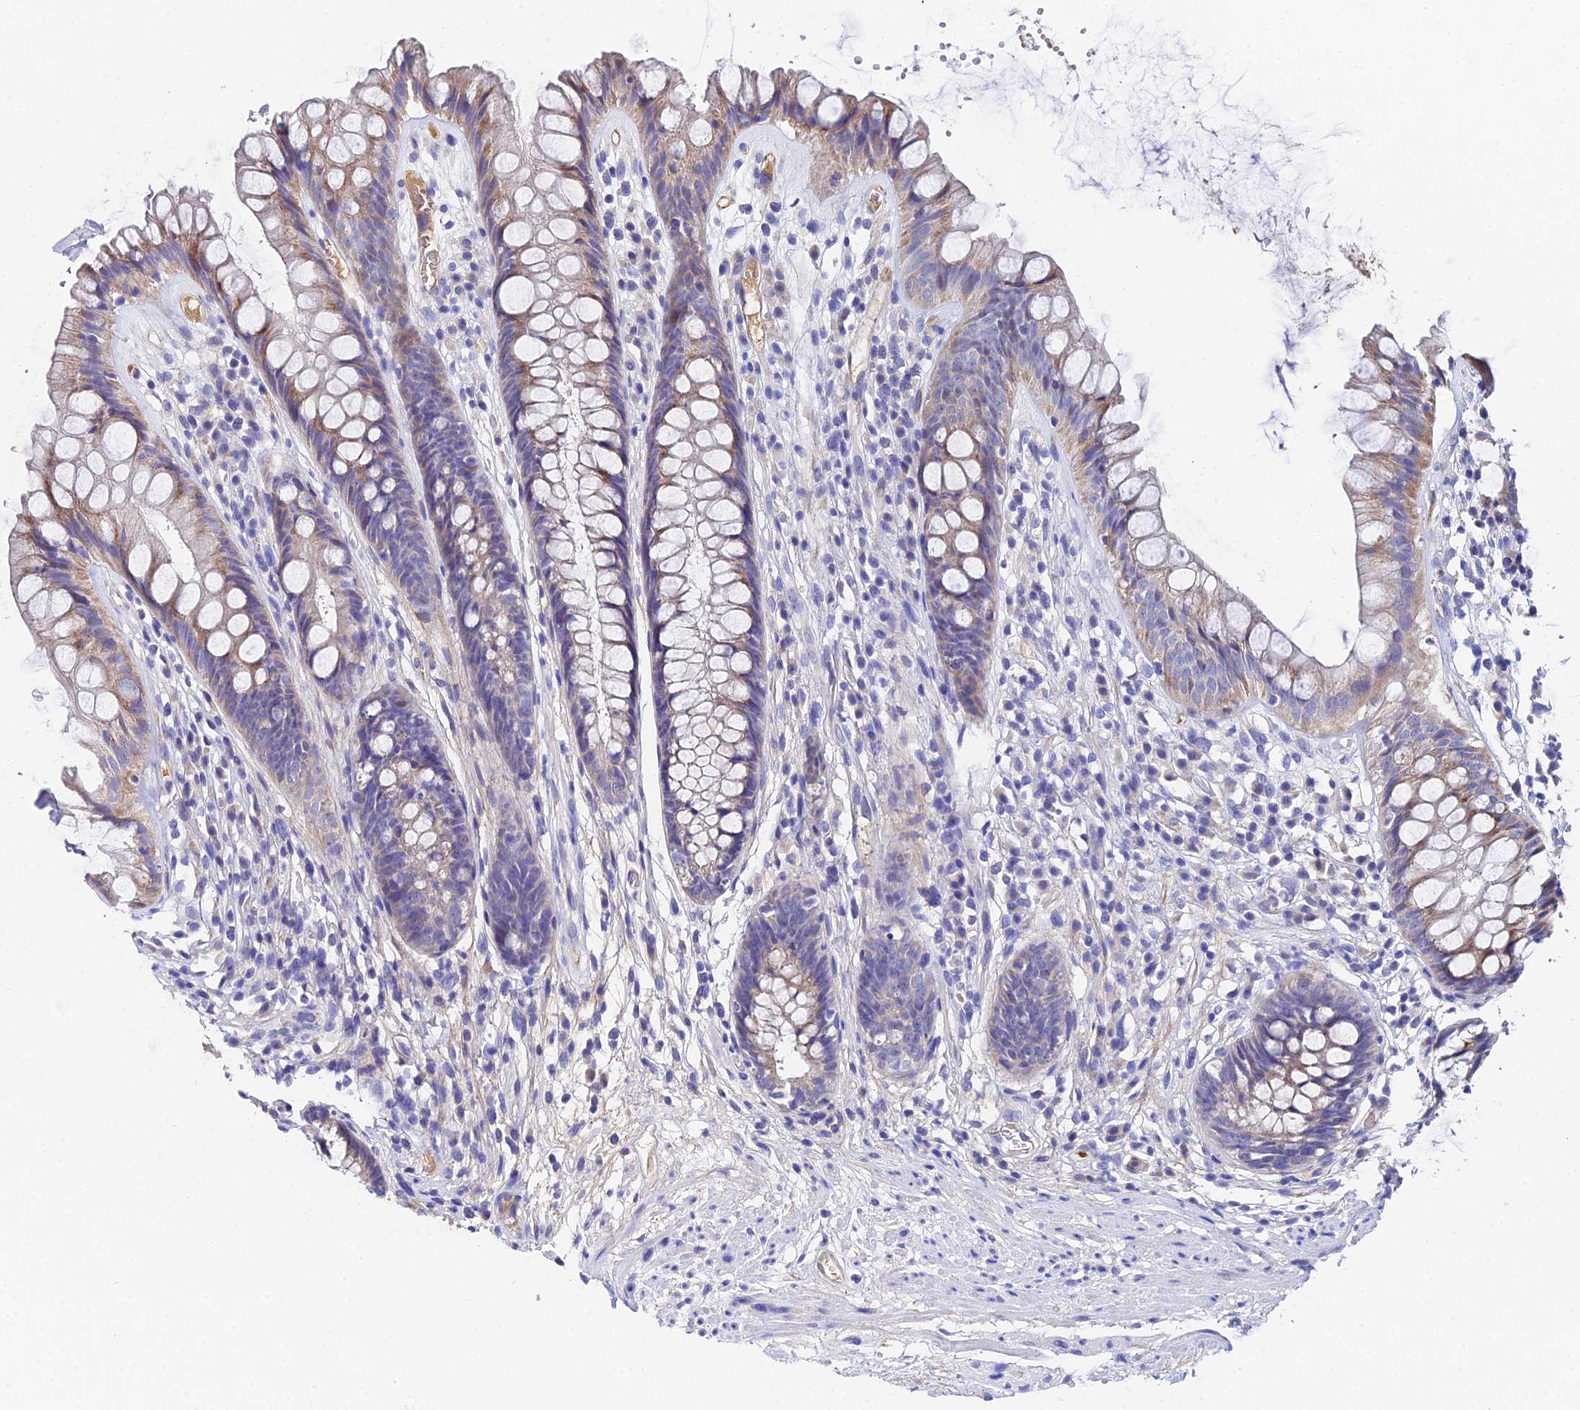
{"staining": {"intensity": "weak", "quantity": "25%-75%", "location": "cytoplasmic/membranous"}, "tissue": "rectum", "cell_type": "Glandular cells", "image_type": "normal", "snomed": [{"axis": "morphology", "description": "Normal tissue, NOS"}, {"axis": "topography", "description": "Rectum"}], "caption": "Brown immunohistochemical staining in unremarkable rectum reveals weak cytoplasmic/membranous expression in about 25%-75% of glandular cells.", "gene": "UBE2L3", "patient": {"sex": "male", "age": 74}}